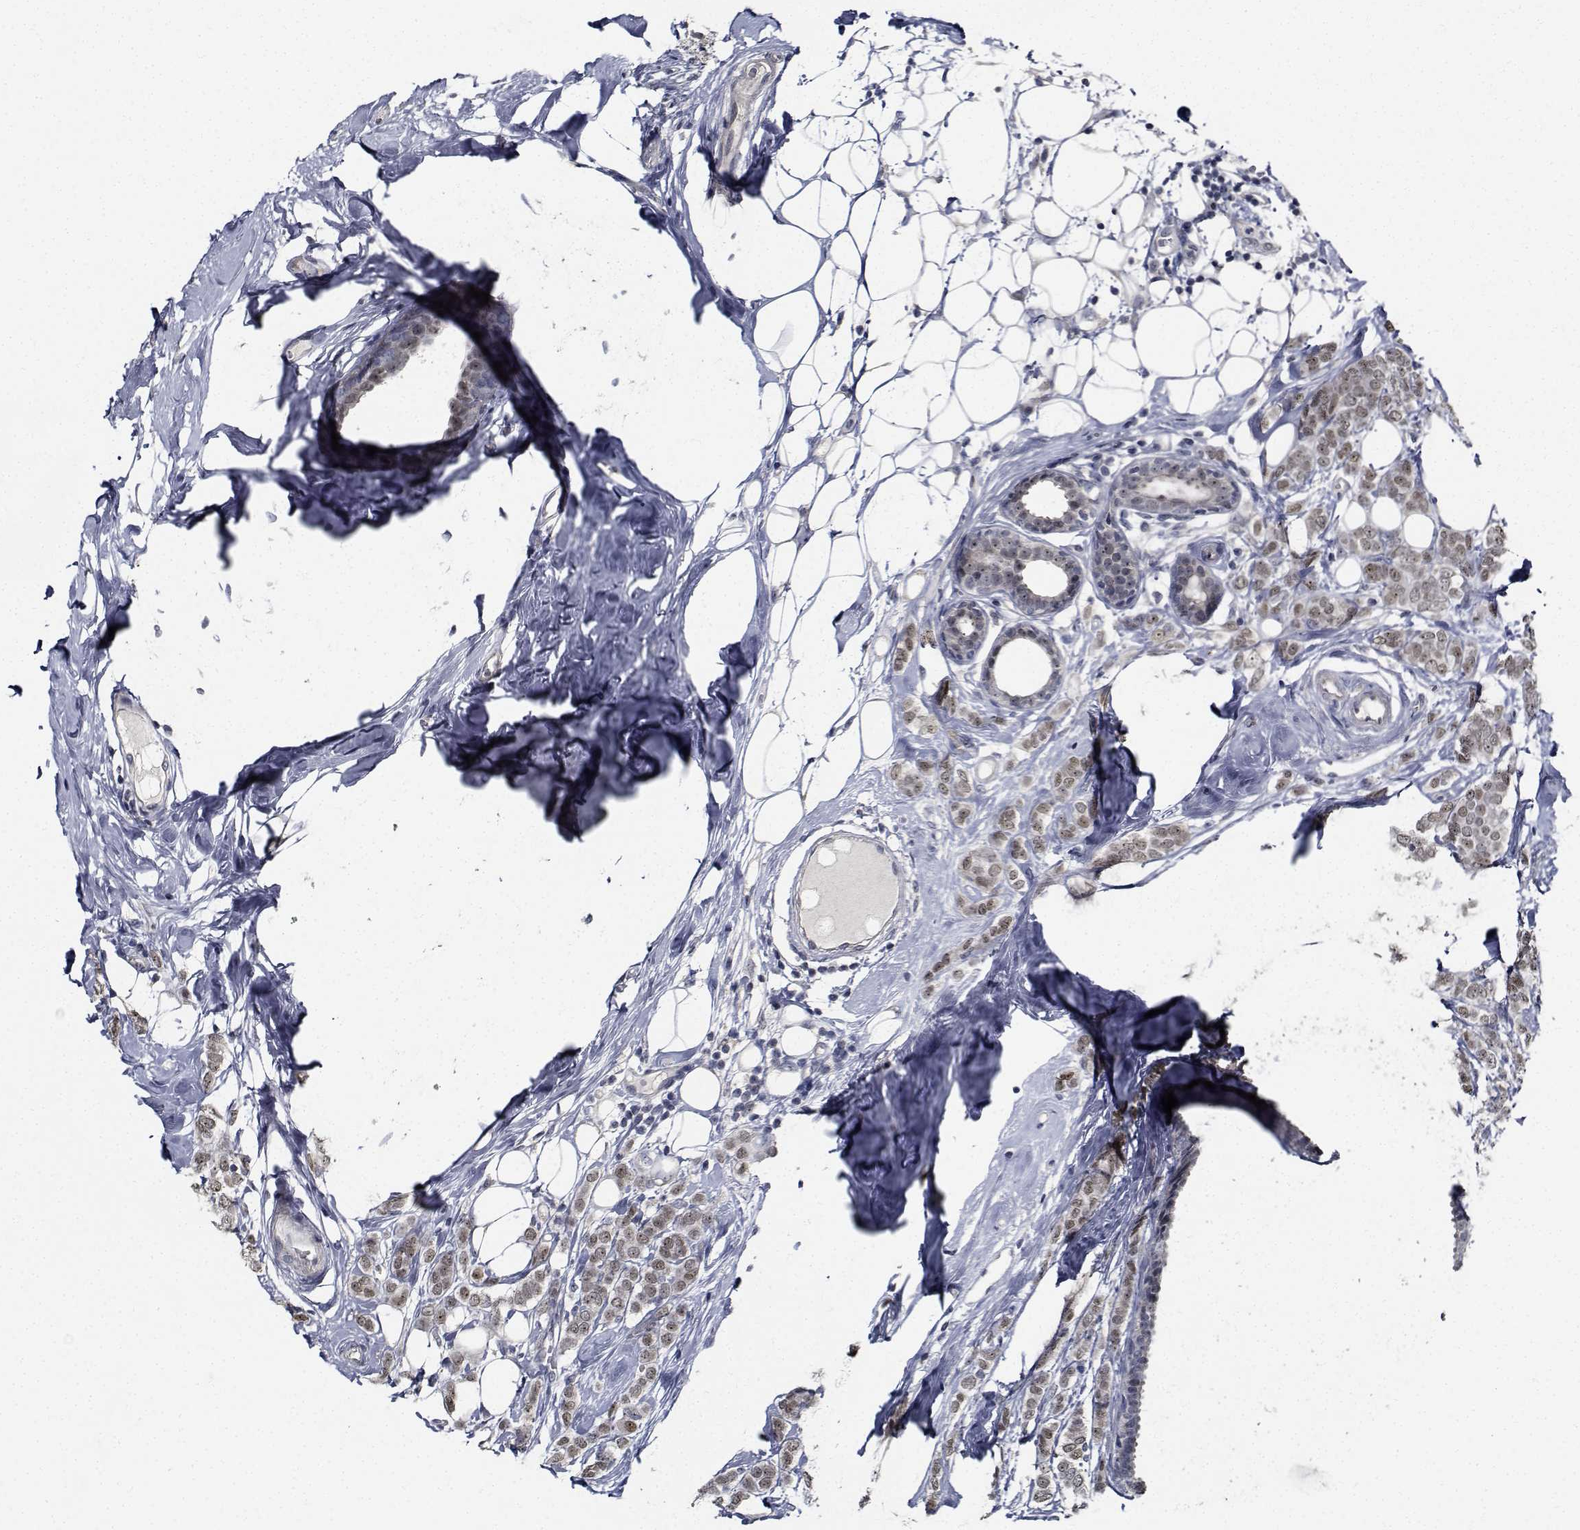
{"staining": {"intensity": "weak", "quantity": ">75%", "location": "nuclear"}, "tissue": "breast cancer", "cell_type": "Tumor cells", "image_type": "cancer", "snomed": [{"axis": "morphology", "description": "Lobular carcinoma"}, {"axis": "topography", "description": "Breast"}], "caption": "DAB (3,3'-diaminobenzidine) immunohistochemical staining of human breast cancer demonstrates weak nuclear protein expression in about >75% of tumor cells. Nuclei are stained in blue.", "gene": "NVL", "patient": {"sex": "female", "age": 49}}